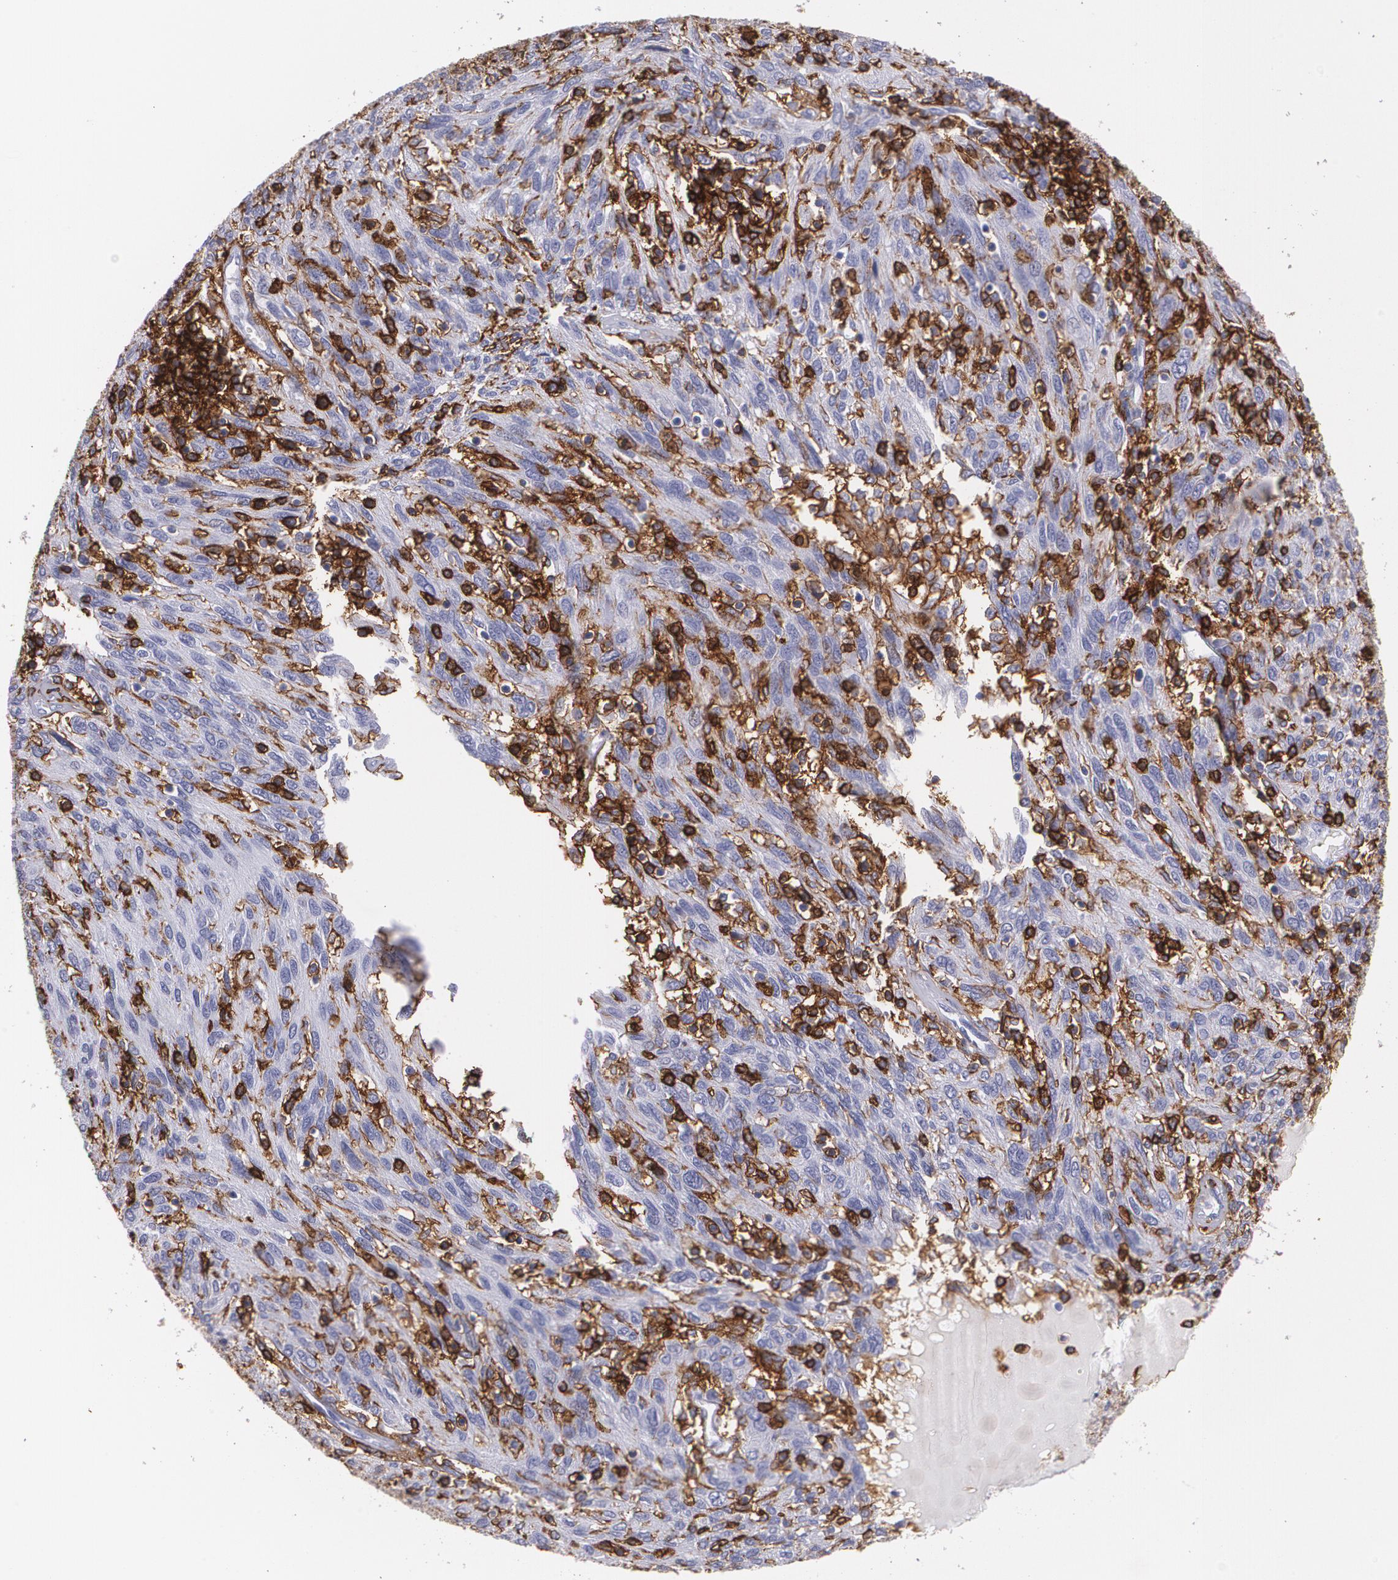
{"staining": {"intensity": "negative", "quantity": "none", "location": "none"}, "tissue": "ovarian cancer", "cell_type": "Tumor cells", "image_type": "cancer", "snomed": [{"axis": "morphology", "description": "Carcinoma, endometroid"}, {"axis": "topography", "description": "Ovary"}], "caption": "This is an IHC image of ovarian cancer (endometroid carcinoma). There is no positivity in tumor cells.", "gene": "PTPRC", "patient": {"sex": "female", "age": 50}}